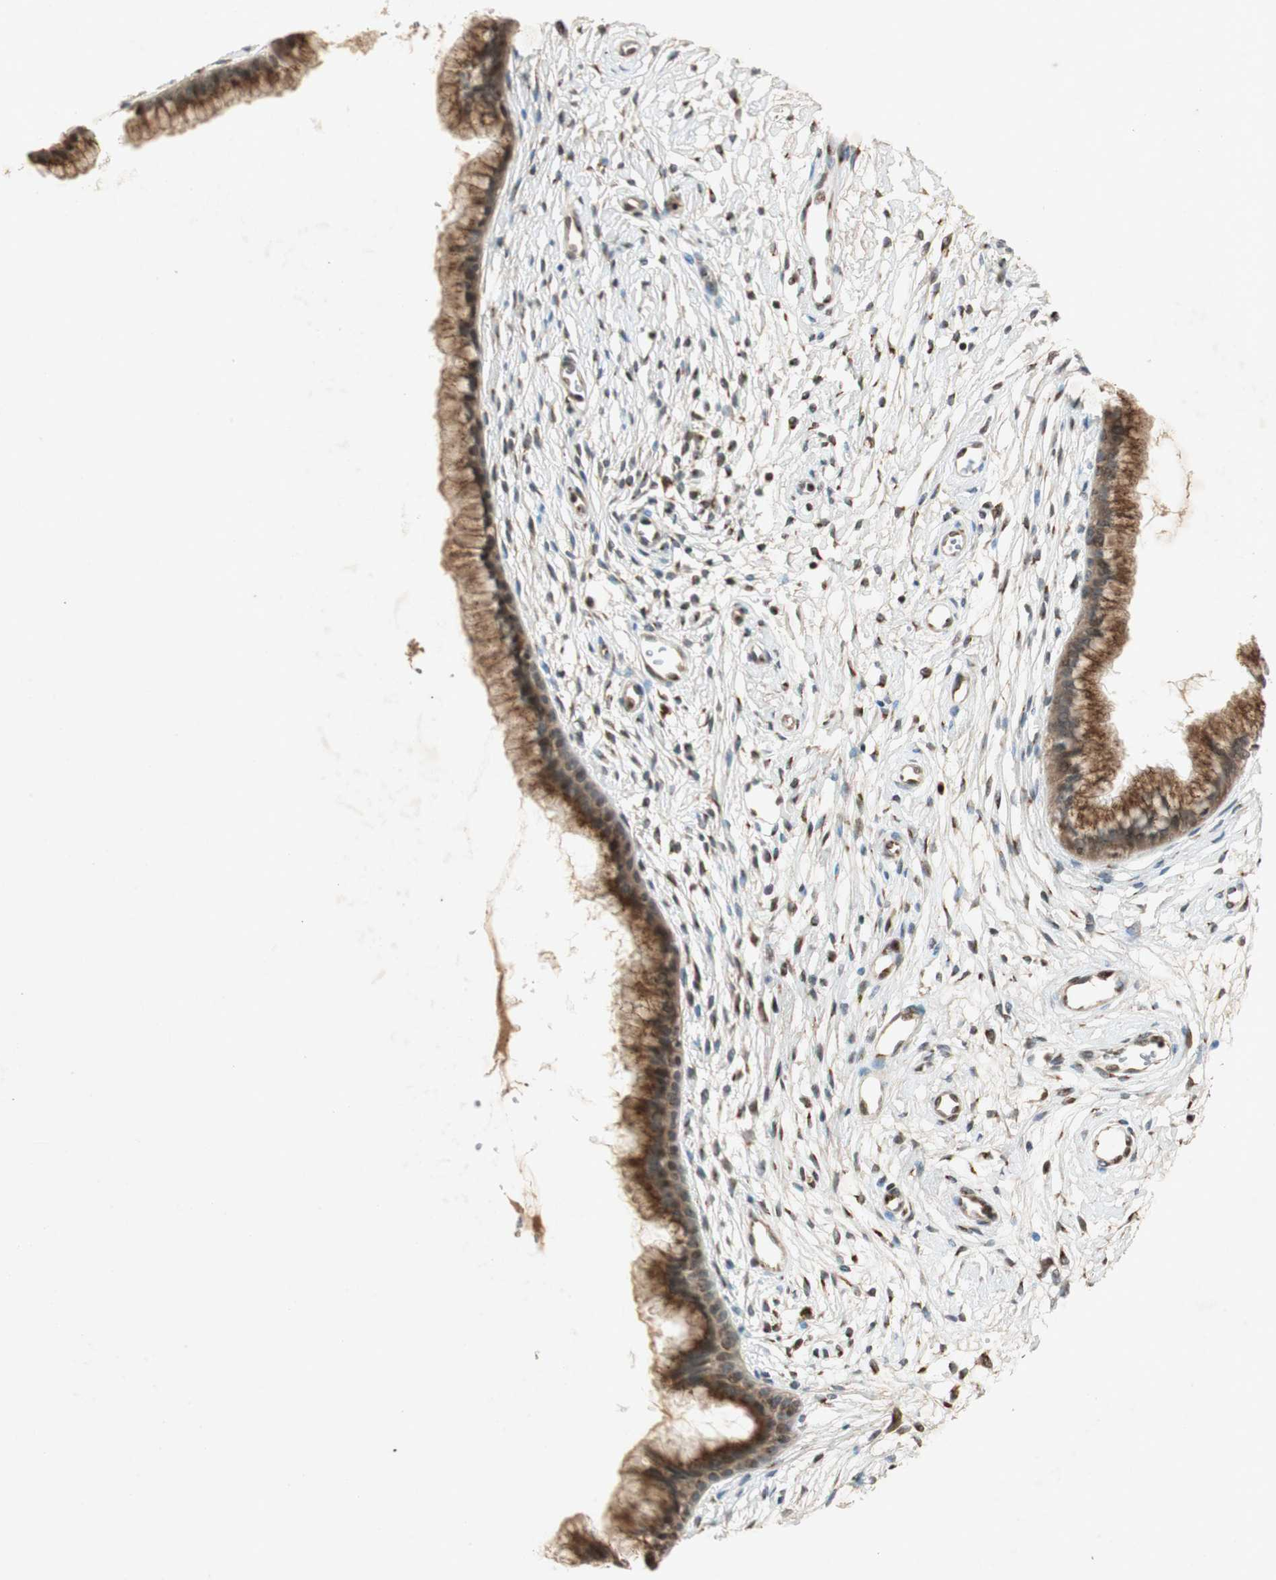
{"staining": {"intensity": "moderate", "quantity": ">75%", "location": "cytoplasmic/membranous"}, "tissue": "cervix", "cell_type": "Glandular cells", "image_type": "normal", "snomed": [{"axis": "morphology", "description": "Normal tissue, NOS"}, {"axis": "topography", "description": "Cervix"}], "caption": "Cervix stained for a protein exhibits moderate cytoplasmic/membranous positivity in glandular cells. (IHC, brightfield microscopy, high magnification).", "gene": "NEO1", "patient": {"sex": "female", "age": 39}}